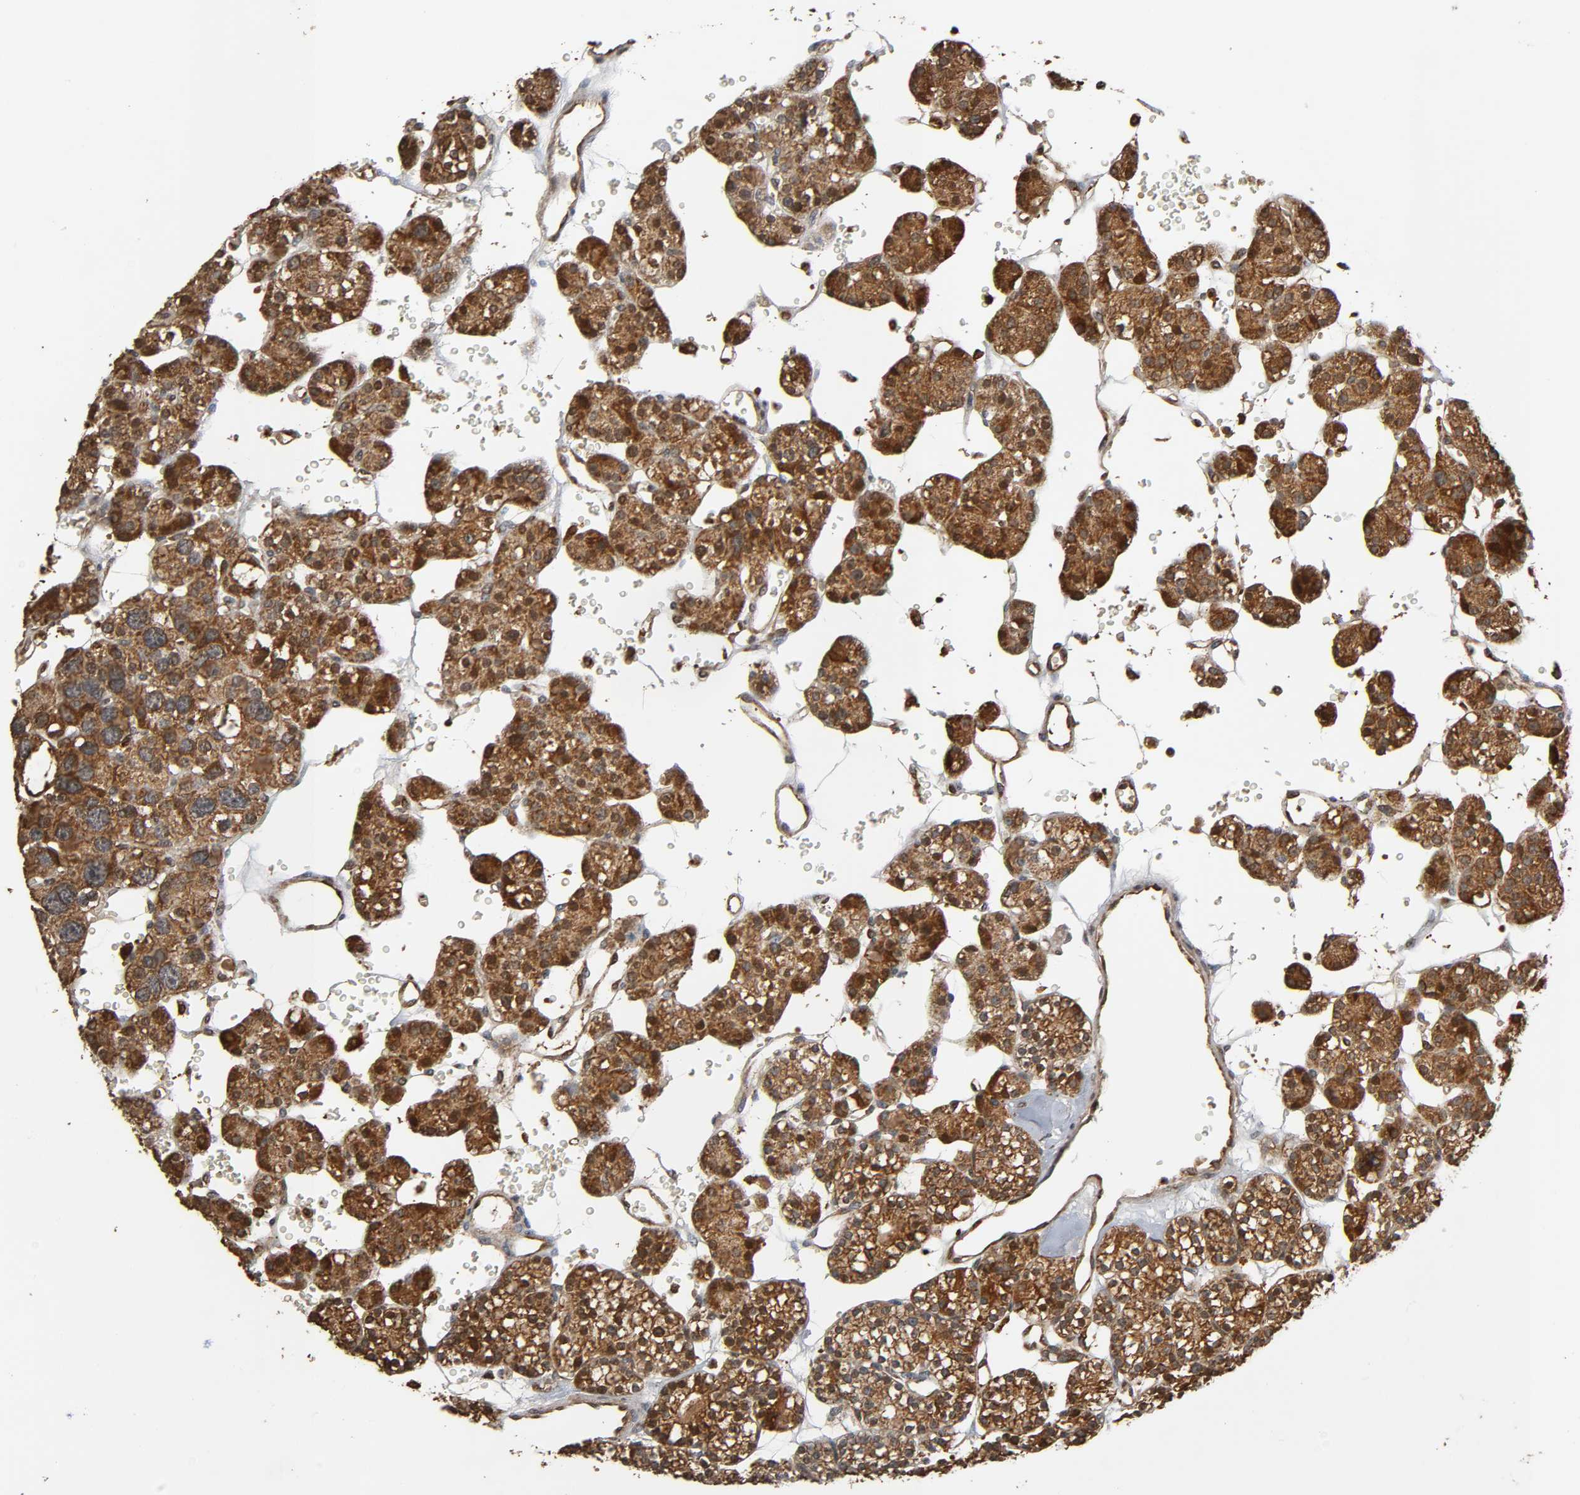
{"staining": {"intensity": "strong", "quantity": ">75%", "location": "cytoplasmic/membranous"}, "tissue": "parathyroid gland", "cell_type": "Glandular cells", "image_type": "normal", "snomed": [{"axis": "morphology", "description": "Normal tissue, NOS"}, {"axis": "topography", "description": "Parathyroid gland"}], "caption": "Strong cytoplasmic/membranous protein positivity is seen in about >75% of glandular cells in parathyroid gland. The protein of interest is shown in brown color, while the nuclei are stained blue.", "gene": "MAP3K8", "patient": {"sex": "female", "age": 64}}